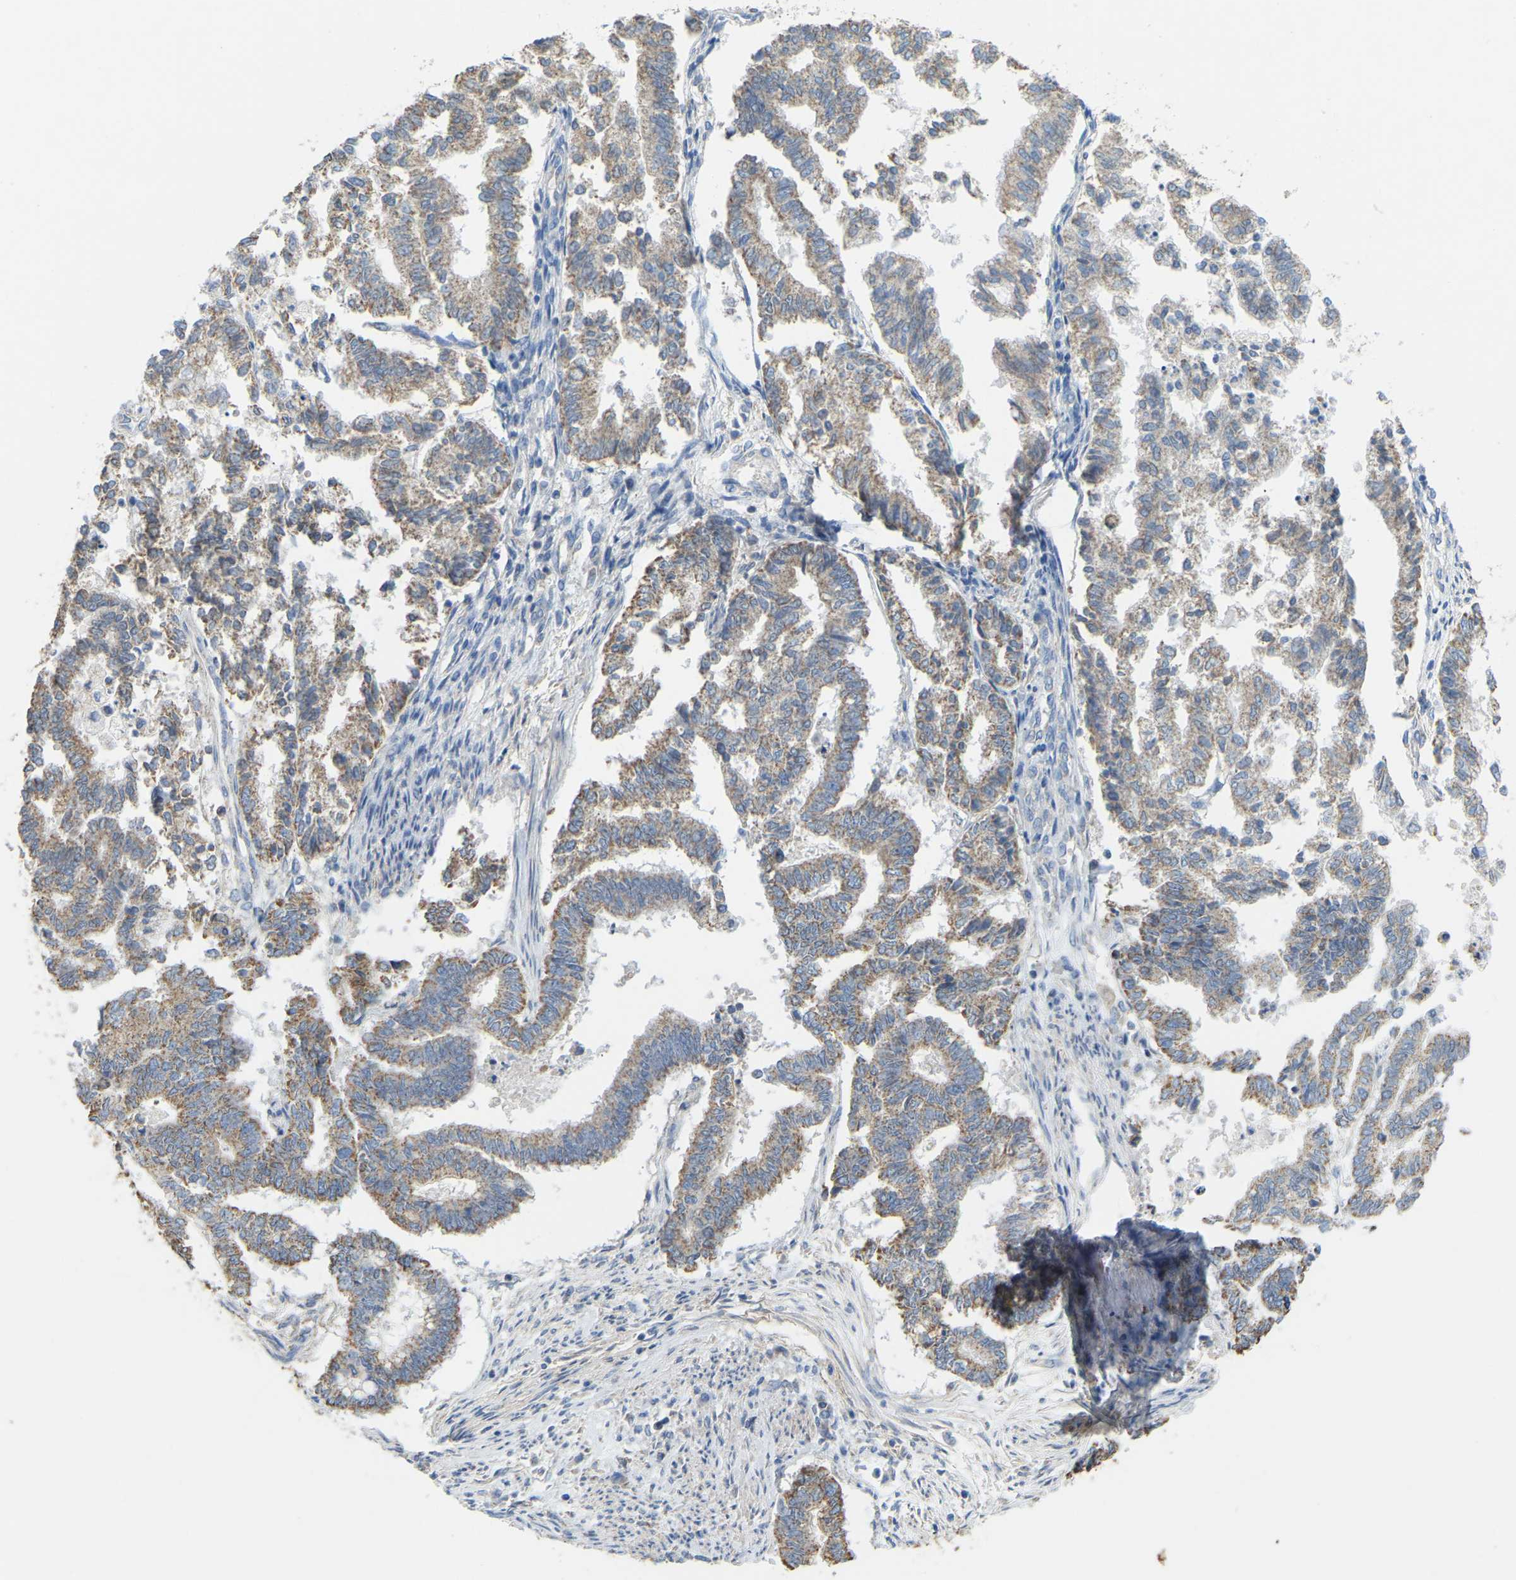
{"staining": {"intensity": "weak", "quantity": ">75%", "location": "cytoplasmic/membranous"}, "tissue": "endometrial cancer", "cell_type": "Tumor cells", "image_type": "cancer", "snomed": [{"axis": "morphology", "description": "Necrosis, NOS"}, {"axis": "morphology", "description": "Adenocarcinoma, NOS"}, {"axis": "topography", "description": "Endometrium"}], "caption": "Adenocarcinoma (endometrial) stained for a protein shows weak cytoplasmic/membranous positivity in tumor cells. Using DAB (3,3'-diaminobenzidine) (brown) and hematoxylin (blue) stains, captured at high magnification using brightfield microscopy.", "gene": "SERPINB5", "patient": {"sex": "female", "age": 79}}